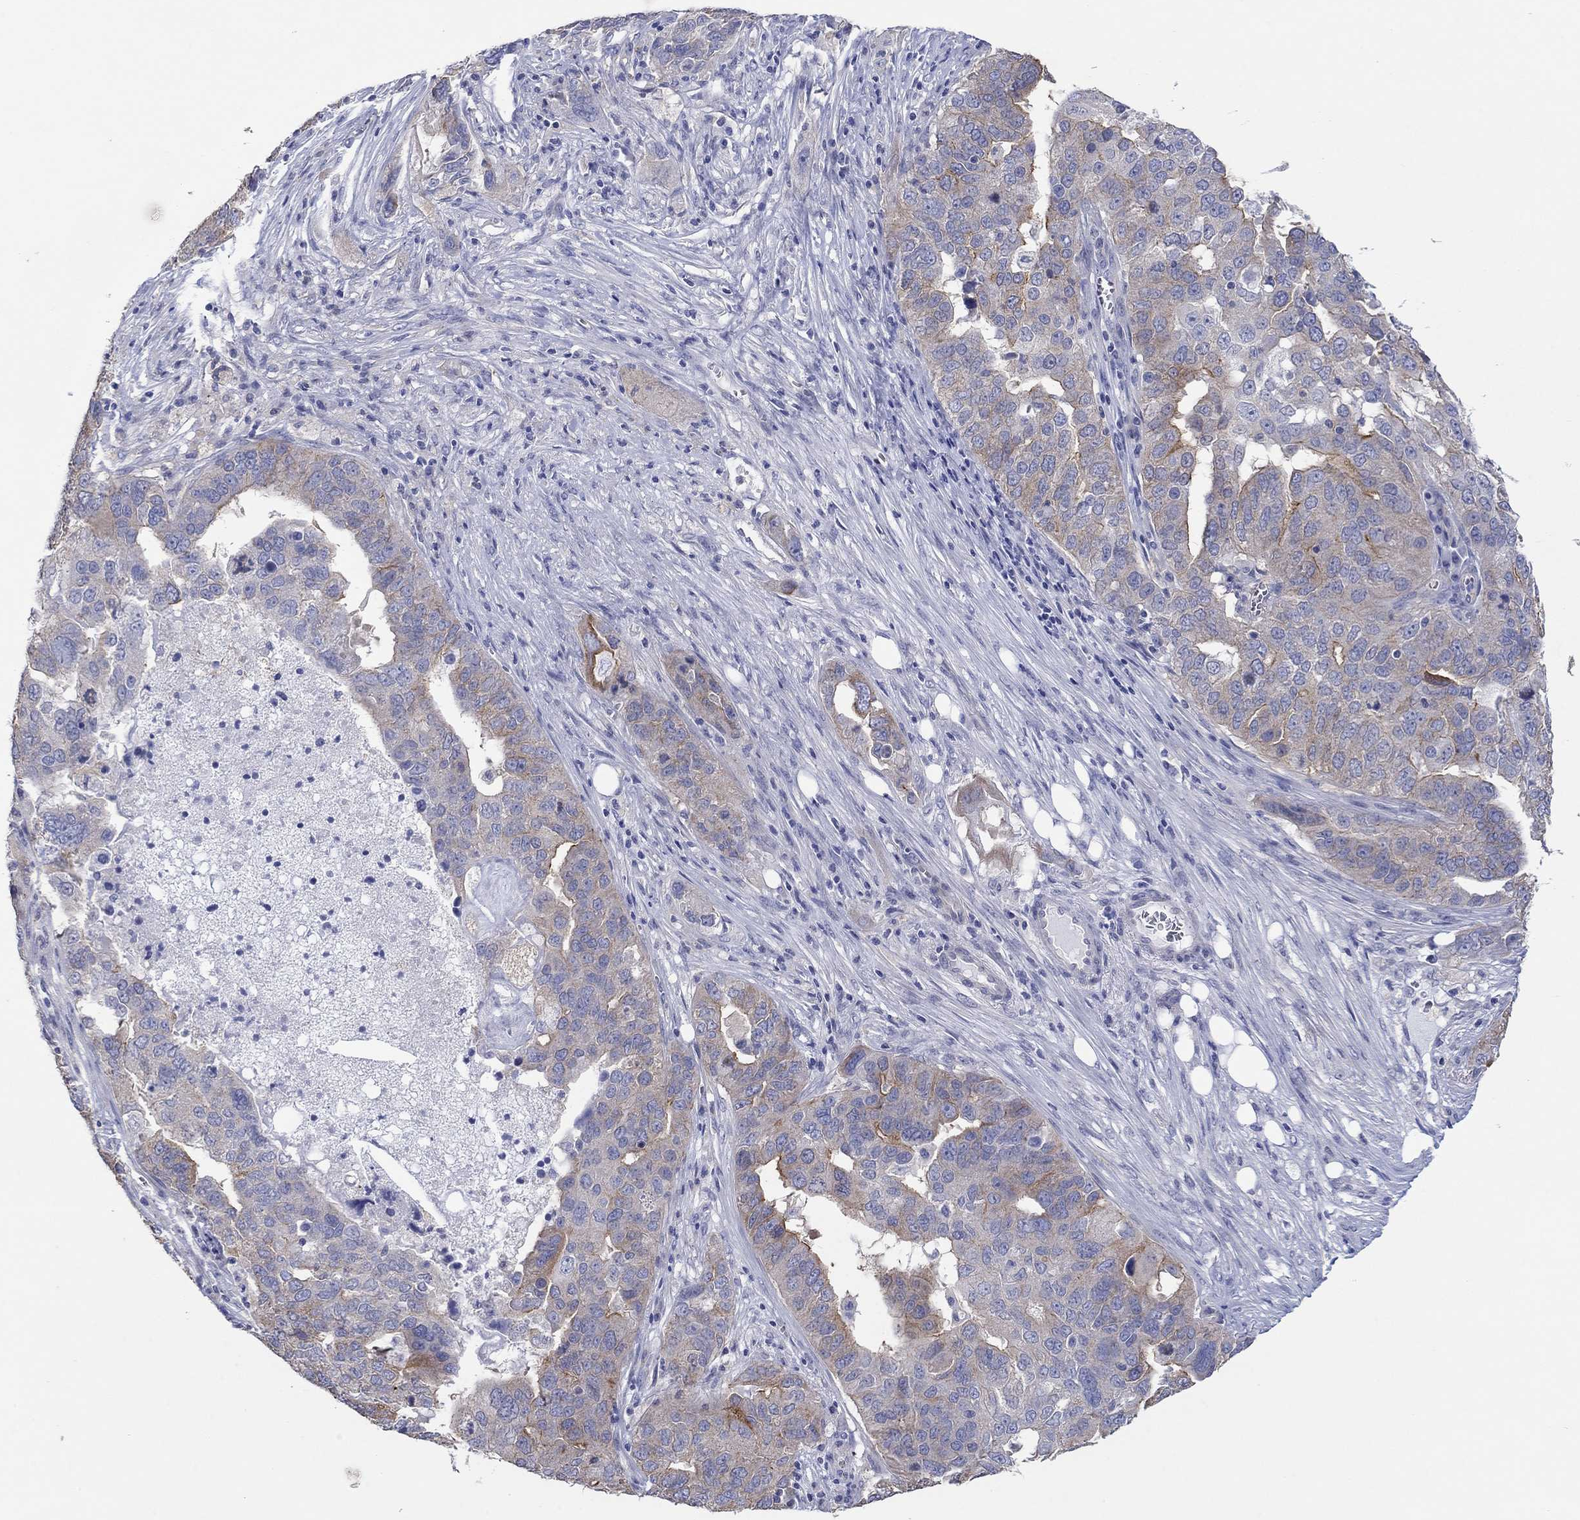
{"staining": {"intensity": "moderate", "quantity": "<25%", "location": "cytoplasmic/membranous"}, "tissue": "ovarian cancer", "cell_type": "Tumor cells", "image_type": "cancer", "snomed": [{"axis": "morphology", "description": "Carcinoma, endometroid"}, {"axis": "topography", "description": "Soft tissue"}, {"axis": "topography", "description": "Ovary"}], "caption": "Ovarian cancer (endometroid carcinoma) was stained to show a protein in brown. There is low levels of moderate cytoplasmic/membranous positivity in approximately <25% of tumor cells.", "gene": "TPRN", "patient": {"sex": "female", "age": 52}}